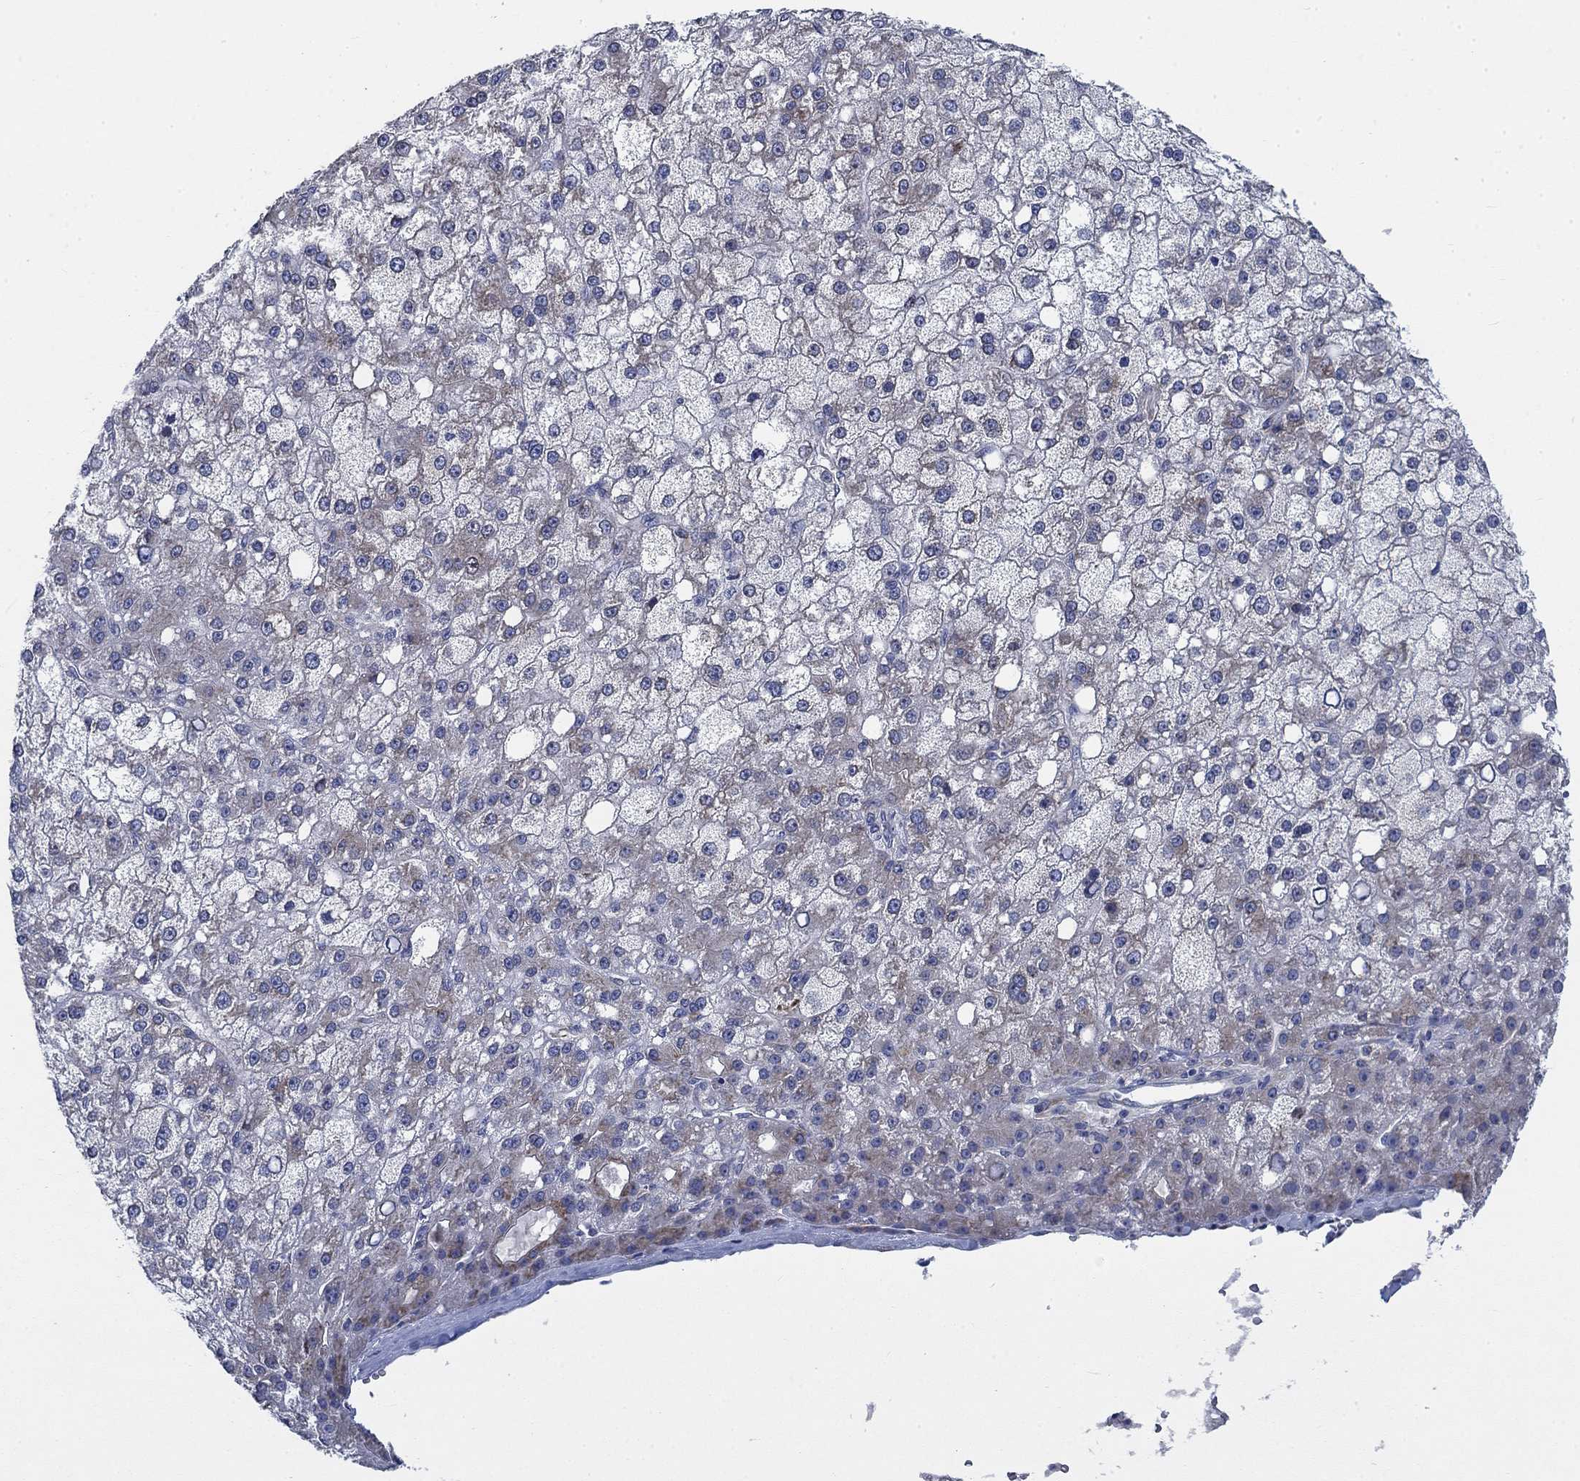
{"staining": {"intensity": "weak", "quantity": "<25%", "location": "cytoplasmic/membranous"}, "tissue": "liver cancer", "cell_type": "Tumor cells", "image_type": "cancer", "snomed": [{"axis": "morphology", "description": "Carcinoma, Hepatocellular, NOS"}, {"axis": "topography", "description": "Liver"}], "caption": "Liver hepatocellular carcinoma stained for a protein using IHC demonstrates no staining tumor cells.", "gene": "MMP24", "patient": {"sex": "male", "age": 67}}